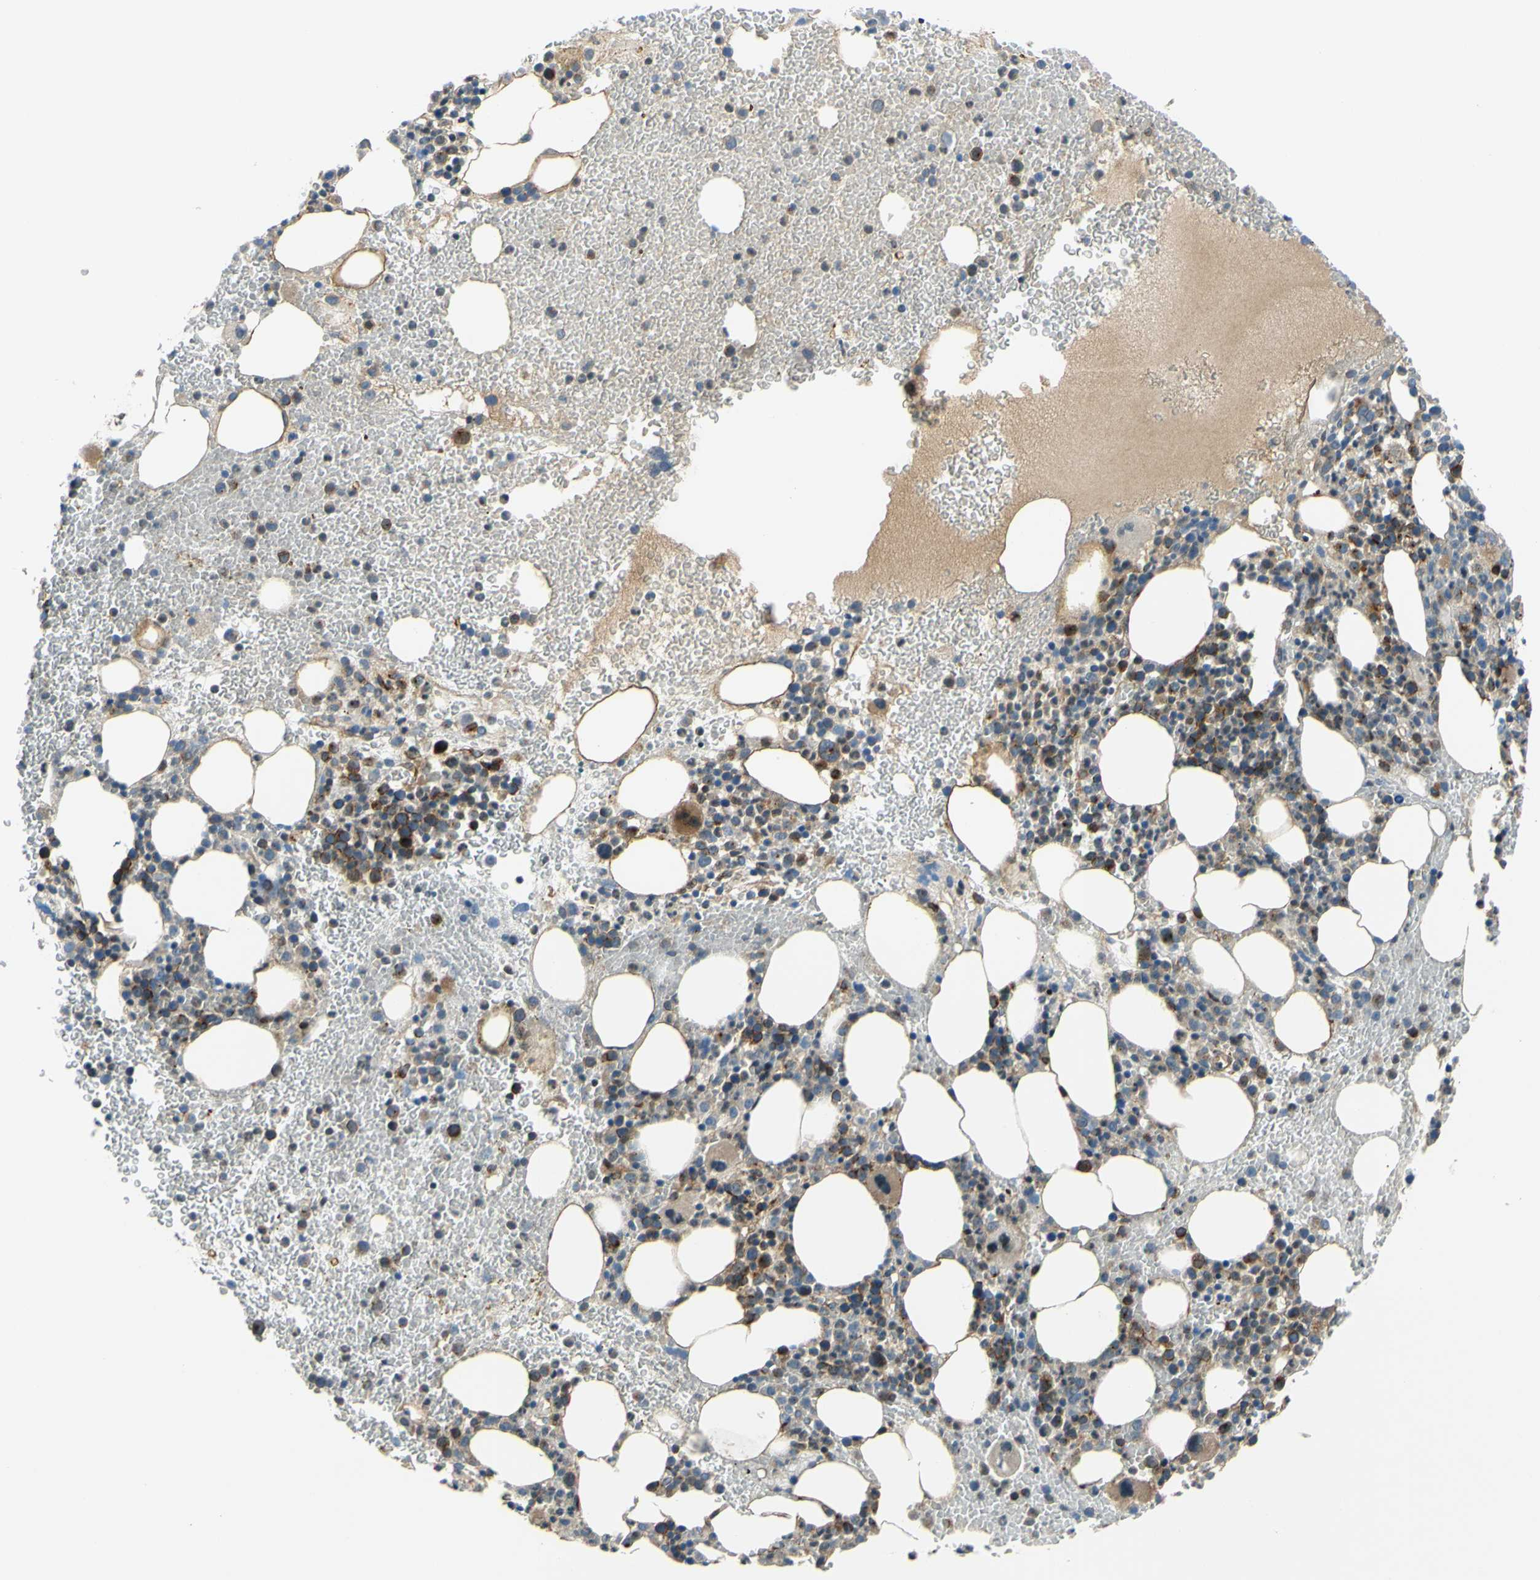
{"staining": {"intensity": "moderate", "quantity": "25%-75%", "location": "cytoplasmic/membranous"}, "tissue": "bone marrow", "cell_type": "Hematopoietic cells", "image_type": "normal", "snomed": [{"axis": "morphology", "description": "Normal tissue, NOS"}, {"axis": "morphology", "description": "Inflammation, NOS"}, {"axis": "topography", "description": "Bone marrow"}], "caption": "This micrograph shows IHC staining of benign bone marrow, with medium moderate cytoplasmic/membranous expression in approximately 25%-75% of hematopoietic cells.", "gene": "ARHGAP1", "patient": {"sex": "female", "age": 54}}